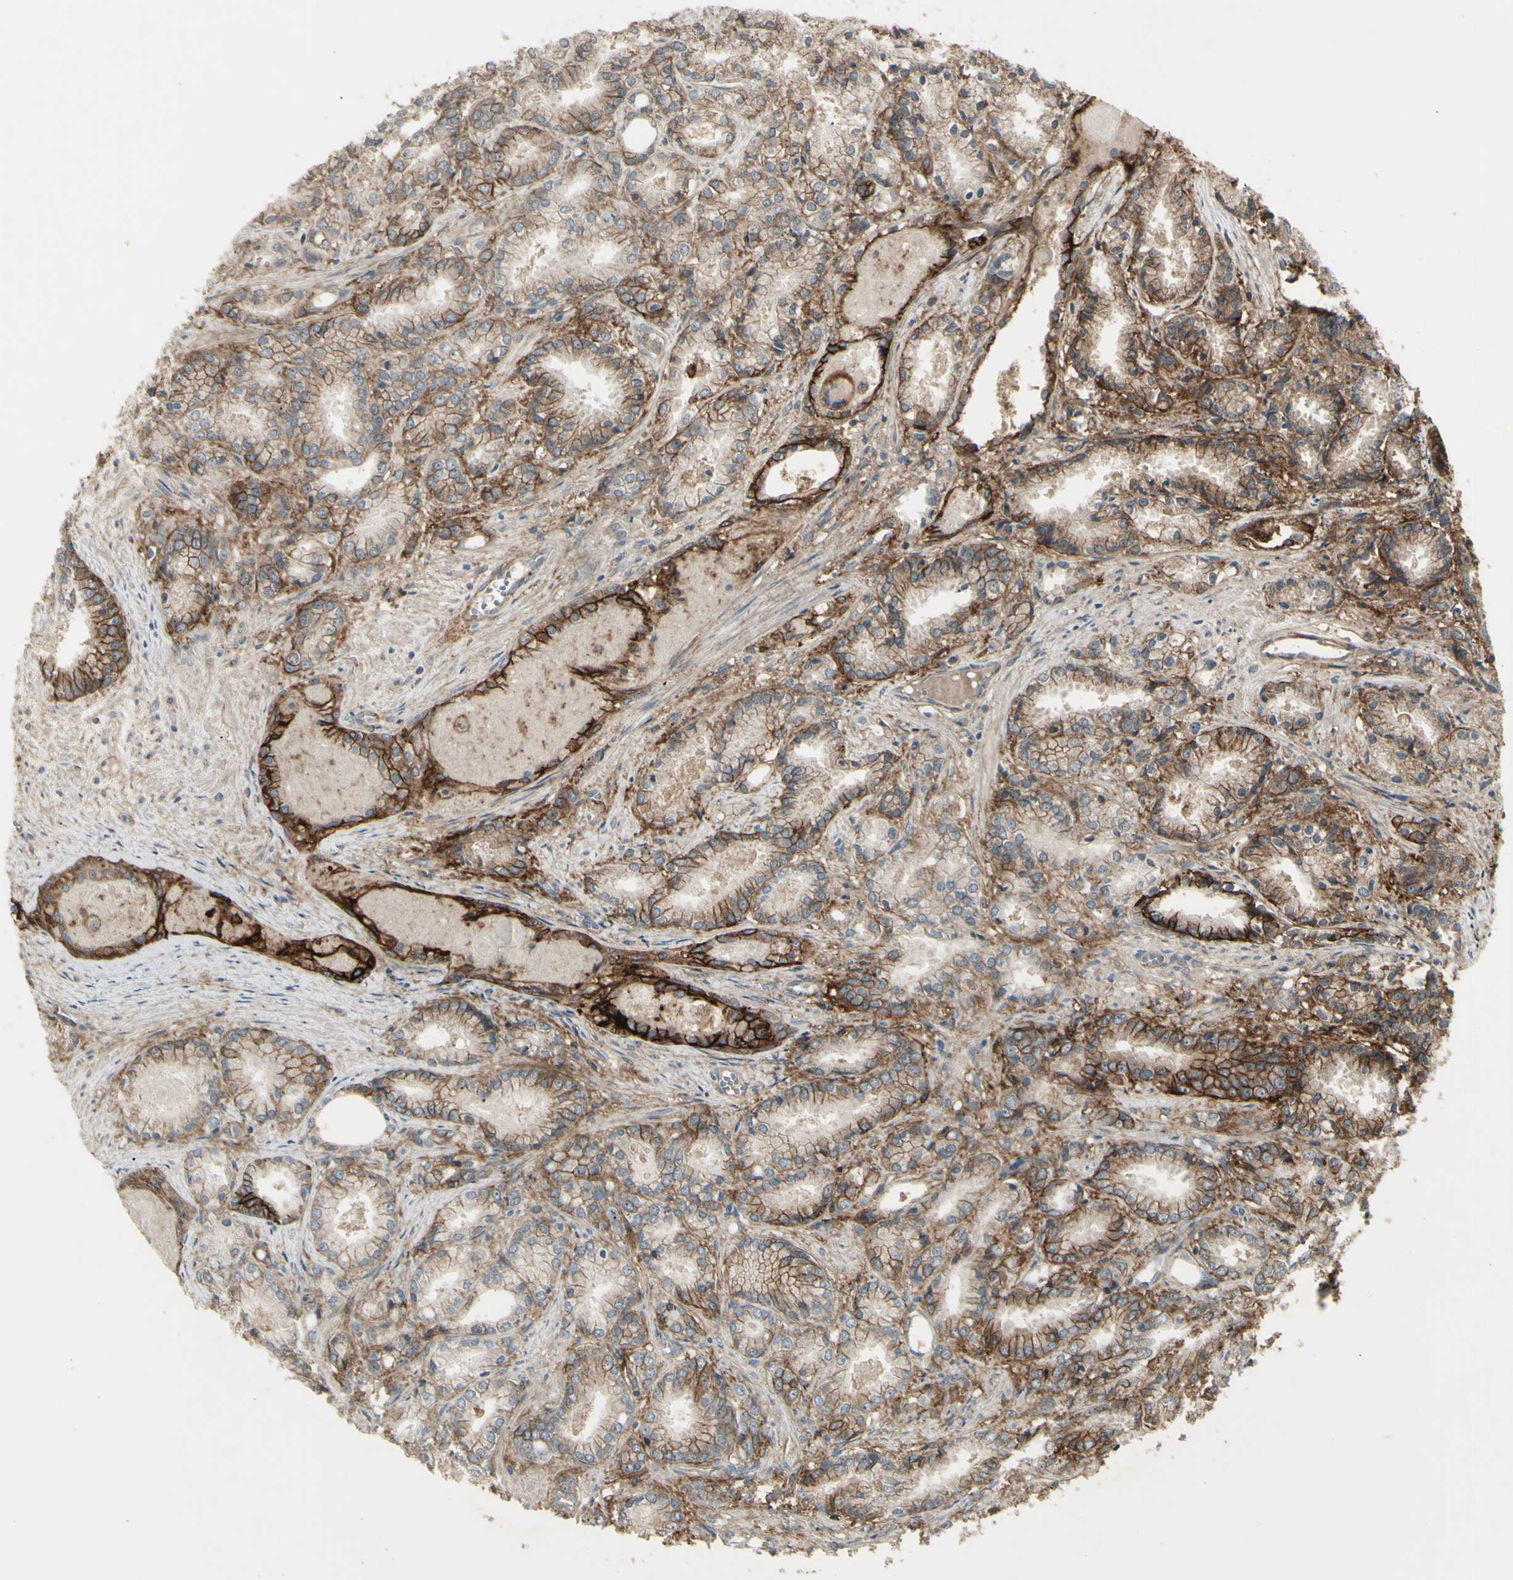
{"staining": {"intensity": "moderate", "quantity": "25%-75%", "location": "cytoplasmic/membranous"}, "tissue": "prostate cancer", "cell_type": "Tumor cells", "image_type": "cancer", "snomed": [{"axis": "morphology", "description": "Adenocarcinoma, Low grade"}, {"axis": "topography", "description": "Prostate"}], "caption": "Prostate cancer tissue demonstrates moderate cytoplasmic/membranous staining in about 25%-75% of tumor cells (Stains: DAB in brown, nuclei in blue, Microscopy: brightfield microscopy at high magnification).", "gene": "CD276", "patient": {"sex": "male", "age": 72}}